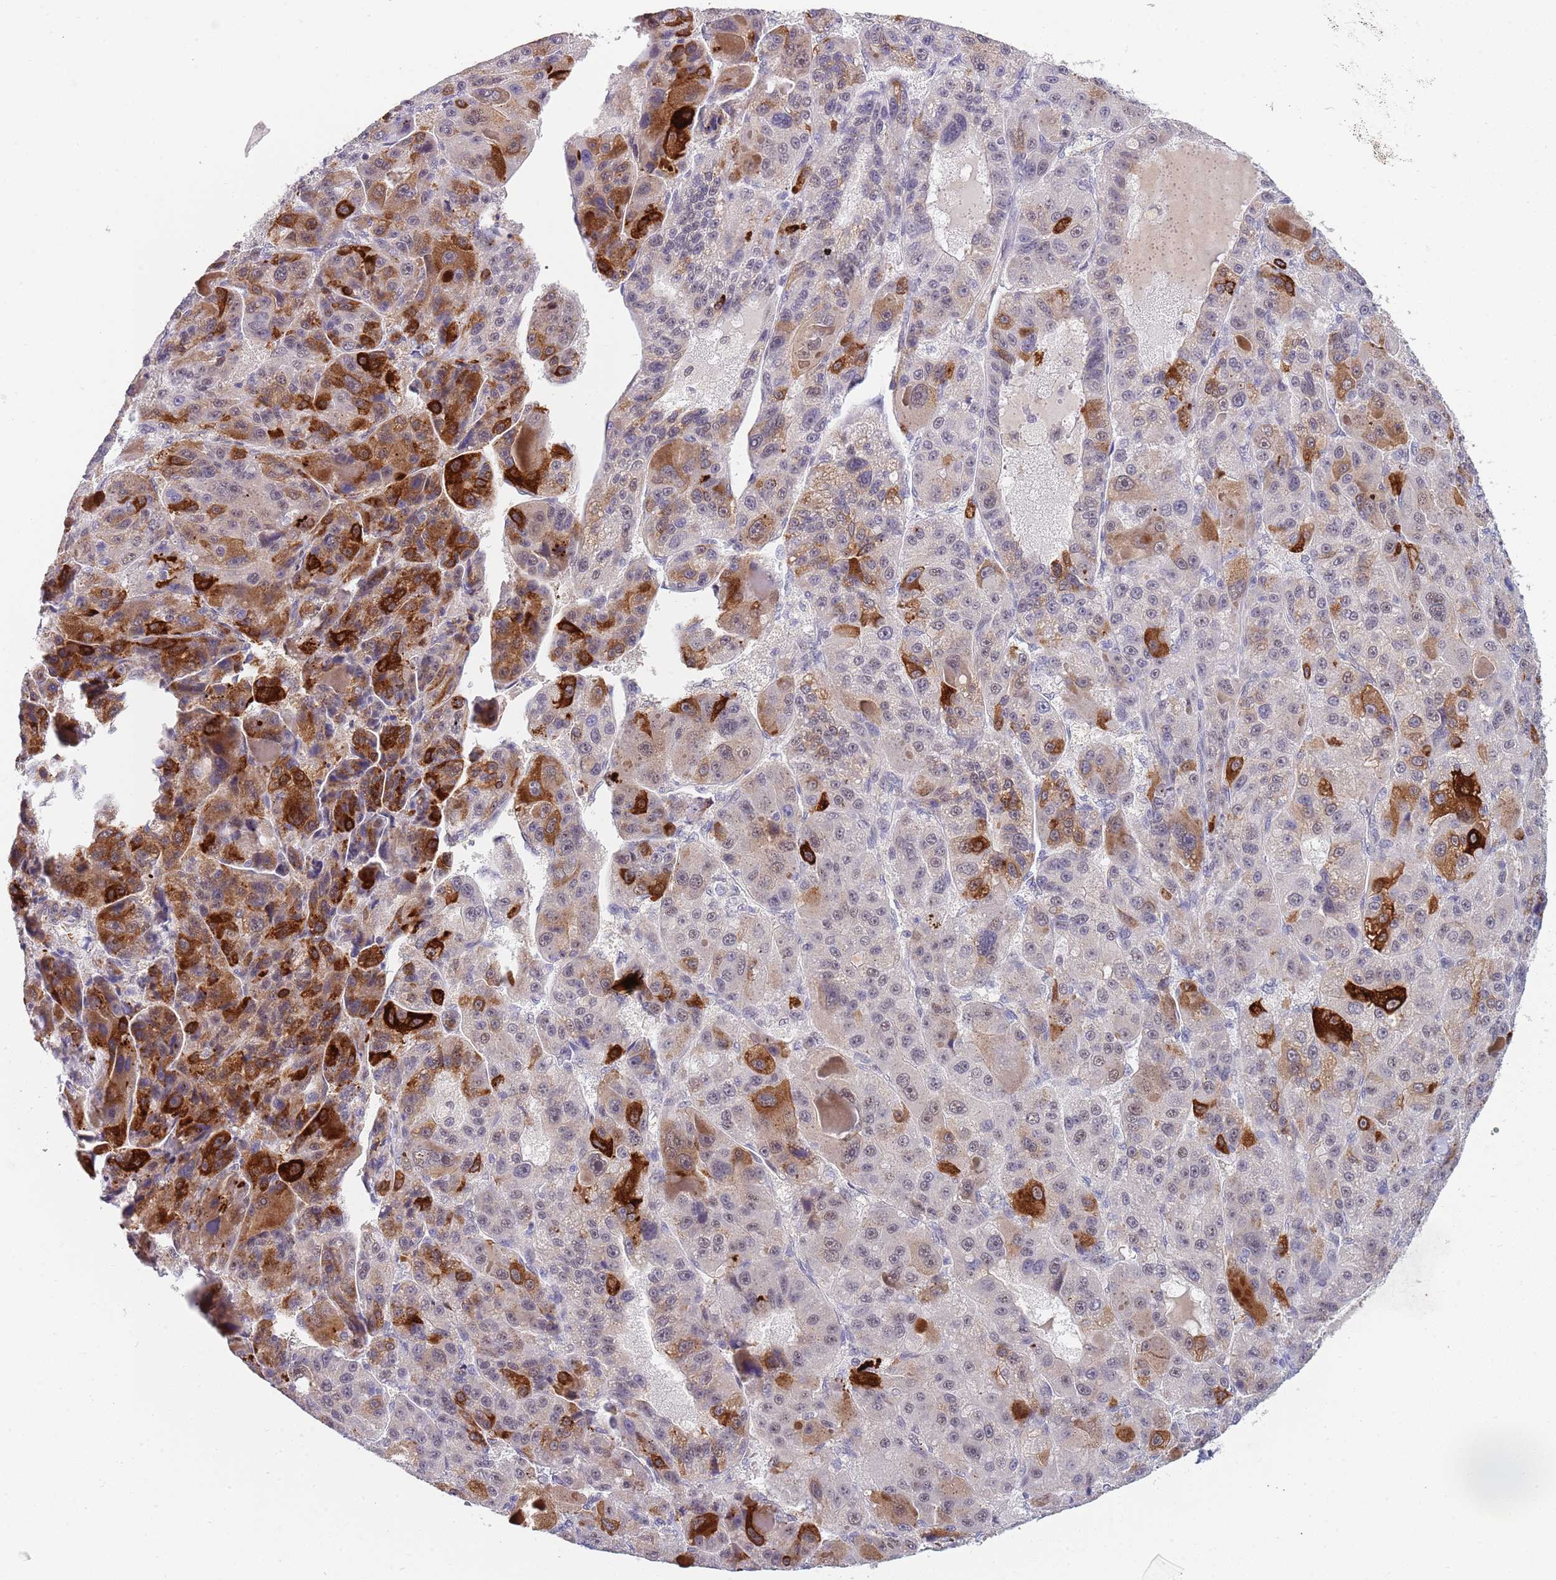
{"staining": {"intensity": "strong", "quantity": "<25%", "location": "cytoplasmic/membranous"}, "tissue": "liver cancer", "cell_type": "Tumor cells", "image_type": "cancer", "snomed": [{"axis": "morphology", "description": "Carcinoma, Hepatocellular, NOS"}, {"axis": "topography", "description": "Liver"}], "caption": "This is a histology image of immunohistochemistry staining of liver cancer (hepatocellular carcinoma), which shows strong expression in the cytoplasmic/membranous of tumor cells.", "gene": "PLCL2", "patient": {"sex": "male", "age": 76}}